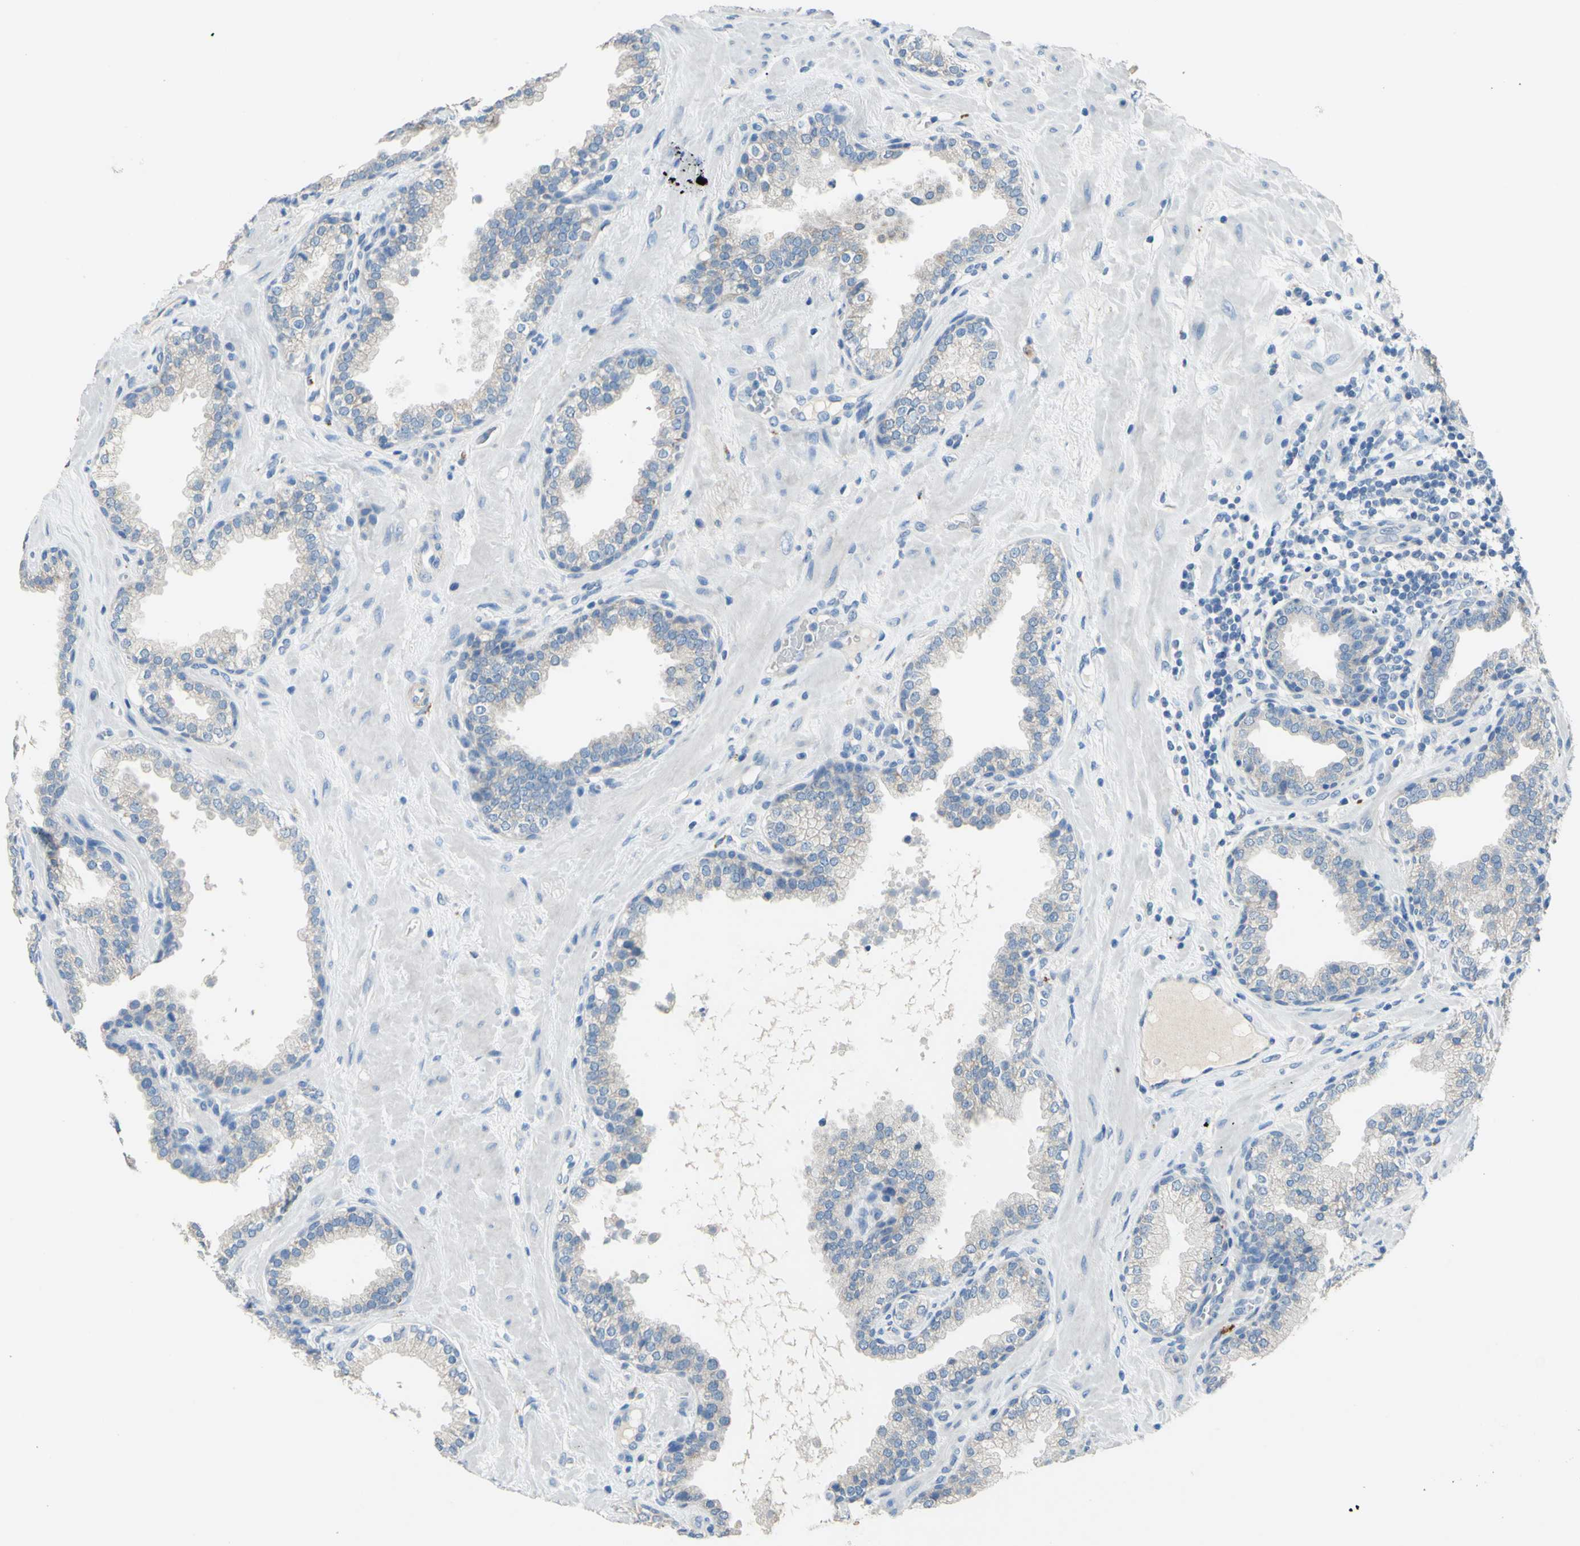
{"staining": {"intensity": "weak", "quantity": "<25%", "location": "cytoplasmic/membranous"}, "tissue": "prostate", "cell_type": "Glandular cells", "image_type": "normal", "snomed": [{"axis": "morphology", "description": "Normal tissue, NOS"}, {"axis": "topography", "description": "Prostate"}], "caption": "Immunohistochemistry (IHC) micrograph of benign human prostate stained for a protein (brown), which exhibits no expression in glandular cells.", "gene": "CDH10", "patient": {"sex": "male", "age": 51}}